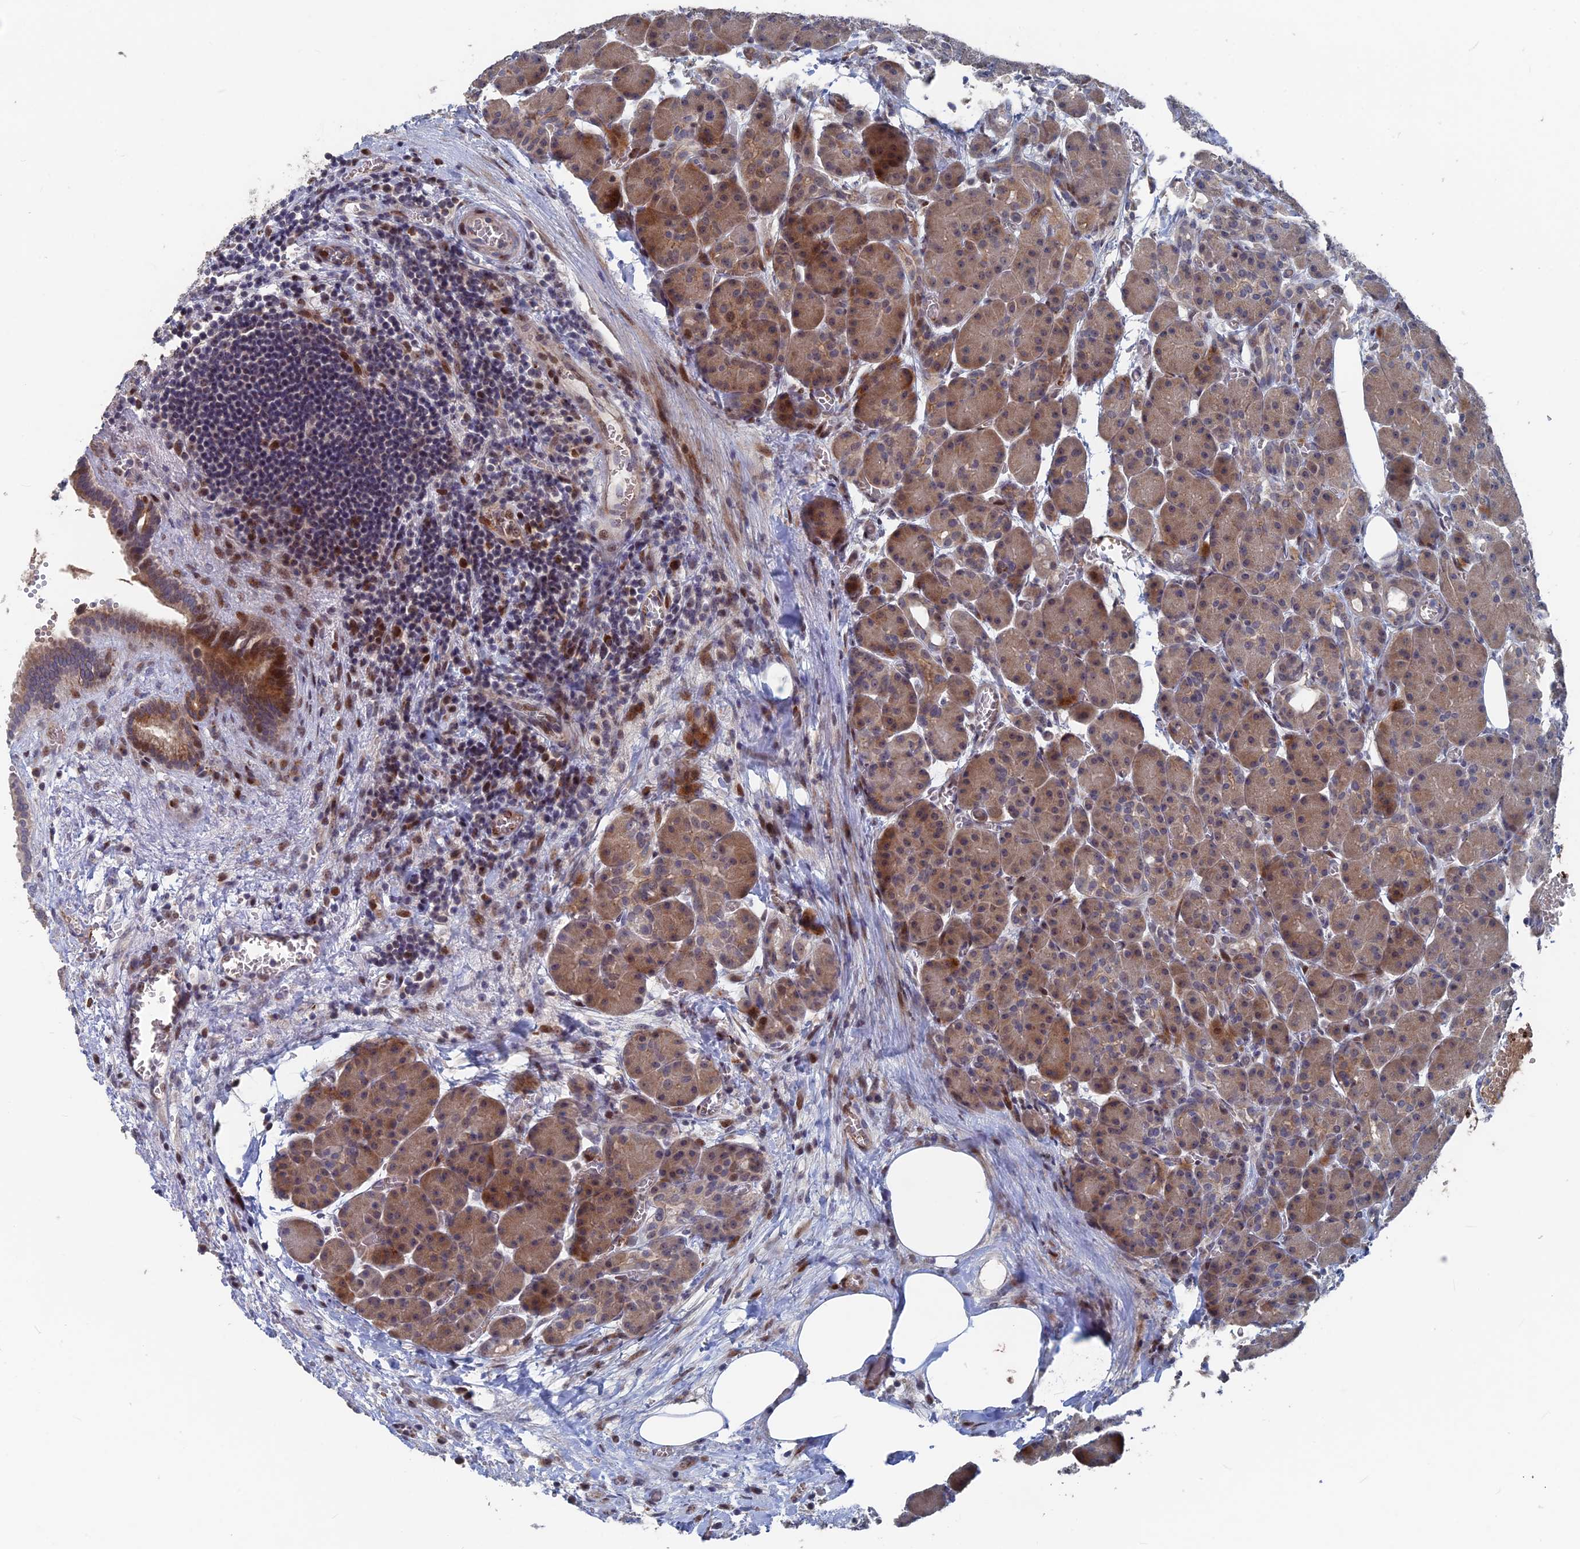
{"staining": {"intensity": "strong", "quantity": "25%-75%", "location": "cytoplasmic/membranous,nuclear"}, "tissue": "pancreas", "cell_type": "Exocrine glandular cells", "image_type": "normal", "snomed": [{"axis": "morphology", "description": "Normal tissue, NOS"}, {"axis": "topography", "description": "Pancreas"}], "caption": "Exocrine glandular cells exhibit high levels of strong cytoplasmic/membranous,nuclear staining in approximately 25%-75% of cells in benign human pancreas.", "gene": "SH3D21", "patient": {"sex": "male", "age": 63}}